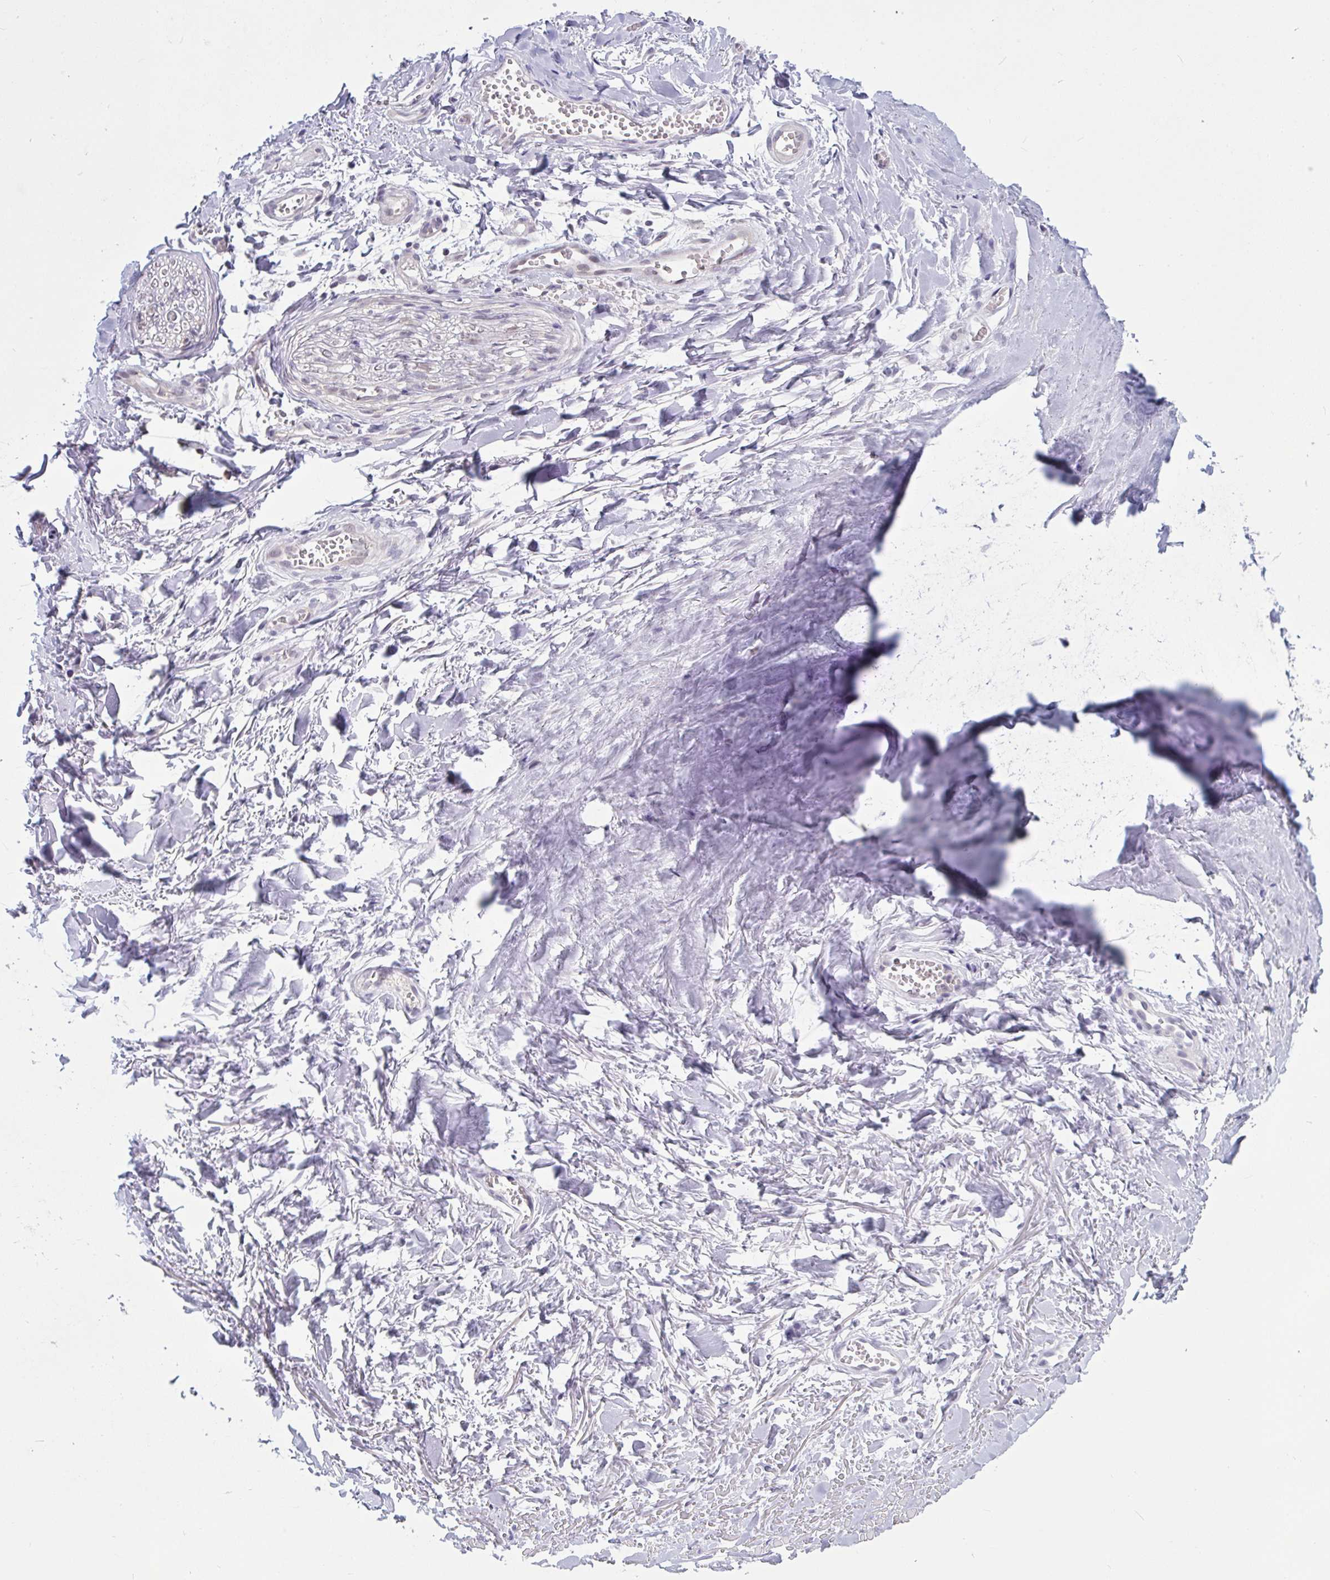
{"staining": {"intensity": "negative", "quantity": "none", "location": "none"}, "tissue": "adipose tissue", "cell_type": "Adipocytes", "image_type": "normal", "snomed": [{"axis": "morphology", "description": "Normal tissue, NOS"}, {"axis": "topography", "description": "Cartilage tissue"}, {"axis": "topography", "description": "Nasopharynx"}, {"axis": "topography", "description": "Thyroid gland"}], "caption": "Immunohistochemistry (IHC) of unremarkable adipose tissue demonstrates no expression in adipocytes.", "gene": "TSN", "patient": {"sex": "male", "age": 63}}